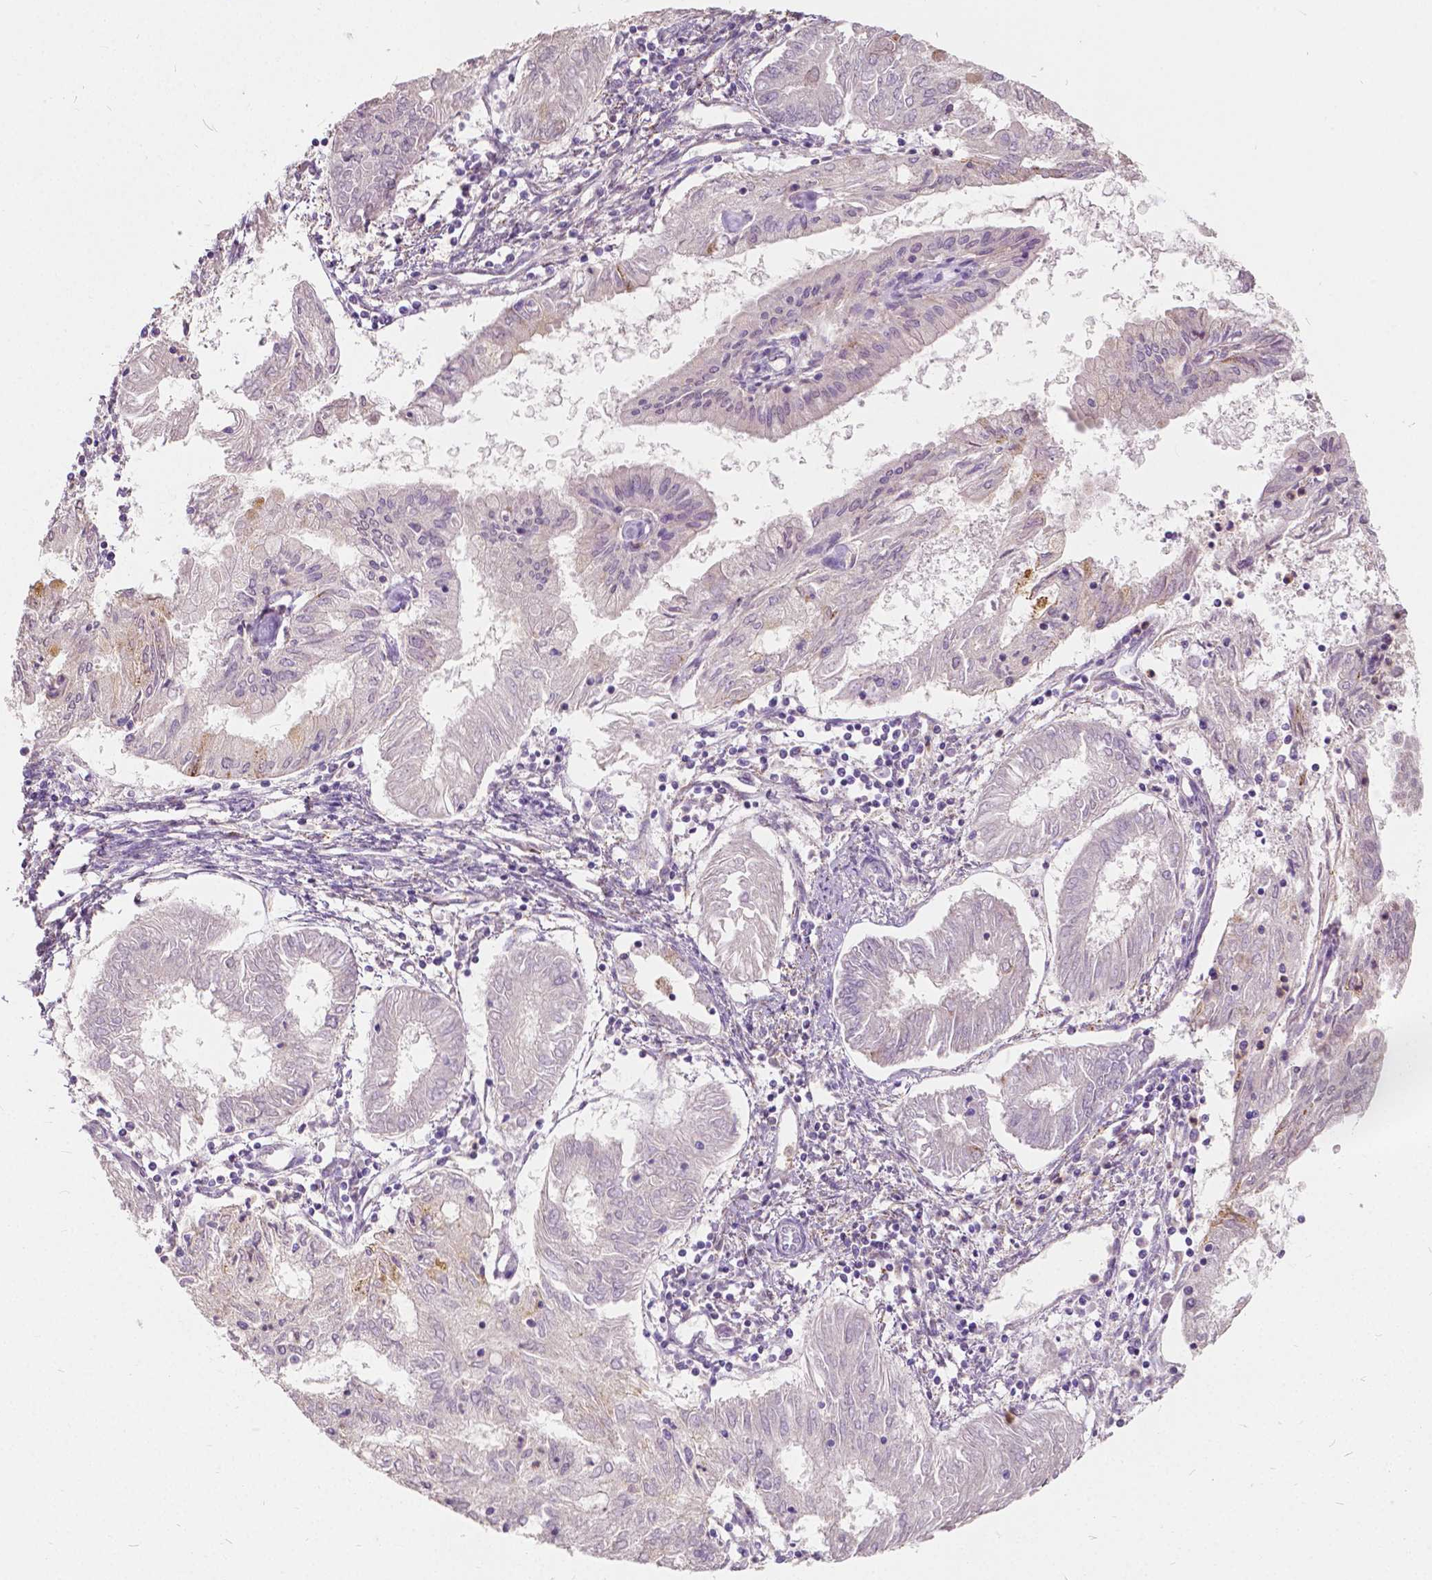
{"staining": {"intensity": "negative", "quantity": "none", "location": "none"}, "tissue": "endometrial cancer", "cell_type": "Tumor cells", "image_type": "cancer", "snomed": [{"axis": "morphology", "description": "Adenocarcinoma, NOS"}, {"axis": "topography", "description": "Endometrium"}], "caption": "Histopathology image shows no protein expression in tumor cells of endometrial adenocarcinoma tissue. (DAB (3,3'-diaminobenzidine) IHC, high magnification).", "gene": "DLX6", "patient": {"sex": "female", "age": 68}}